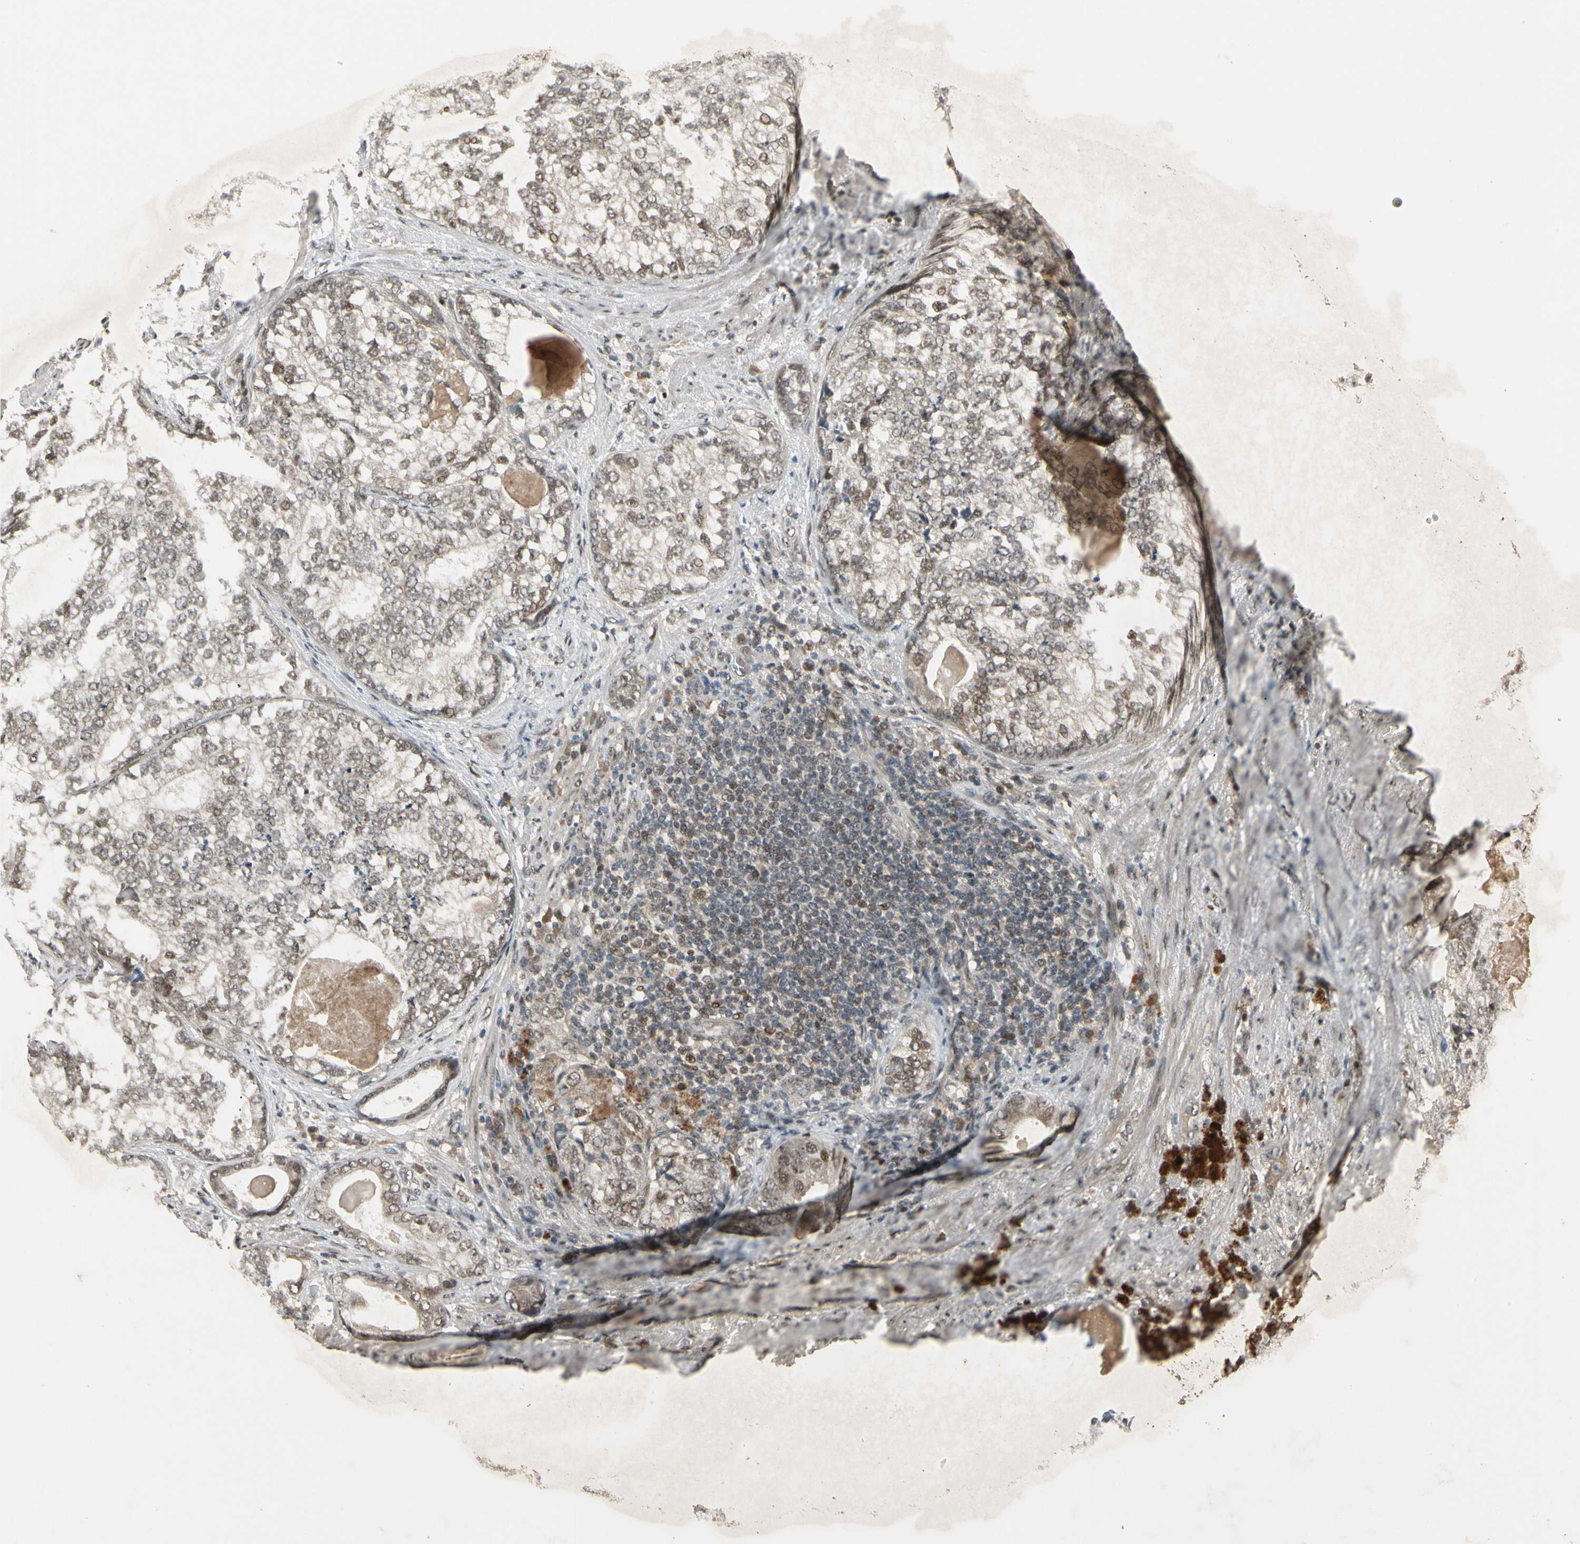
{"staining": {"intensity": "weak", "quantity": ">75%", "location": "nuclear"}, "tissue": "prostate cancer", "cell_type": "Tumor cells", "image_type": "cancer", "snomed": [{"axis": "morphology", "description": "Adenocarcinoma, High grade"}, {"axis": "topography", "description": "Prostate"}], "caption": "IHC (DAB) staining of prostate adenocarcinoma (high-grade) exhibits weak nuclear protein staining in about >75% of tumor cells. (Stains: DAB (3,3'-diaminobenzidine) in brown, nuclei in blue, Microscopy: brightfield microscopy at high magnification).", "gene": "GTF3A", "patient": {"sex": "male", "age": 66}}